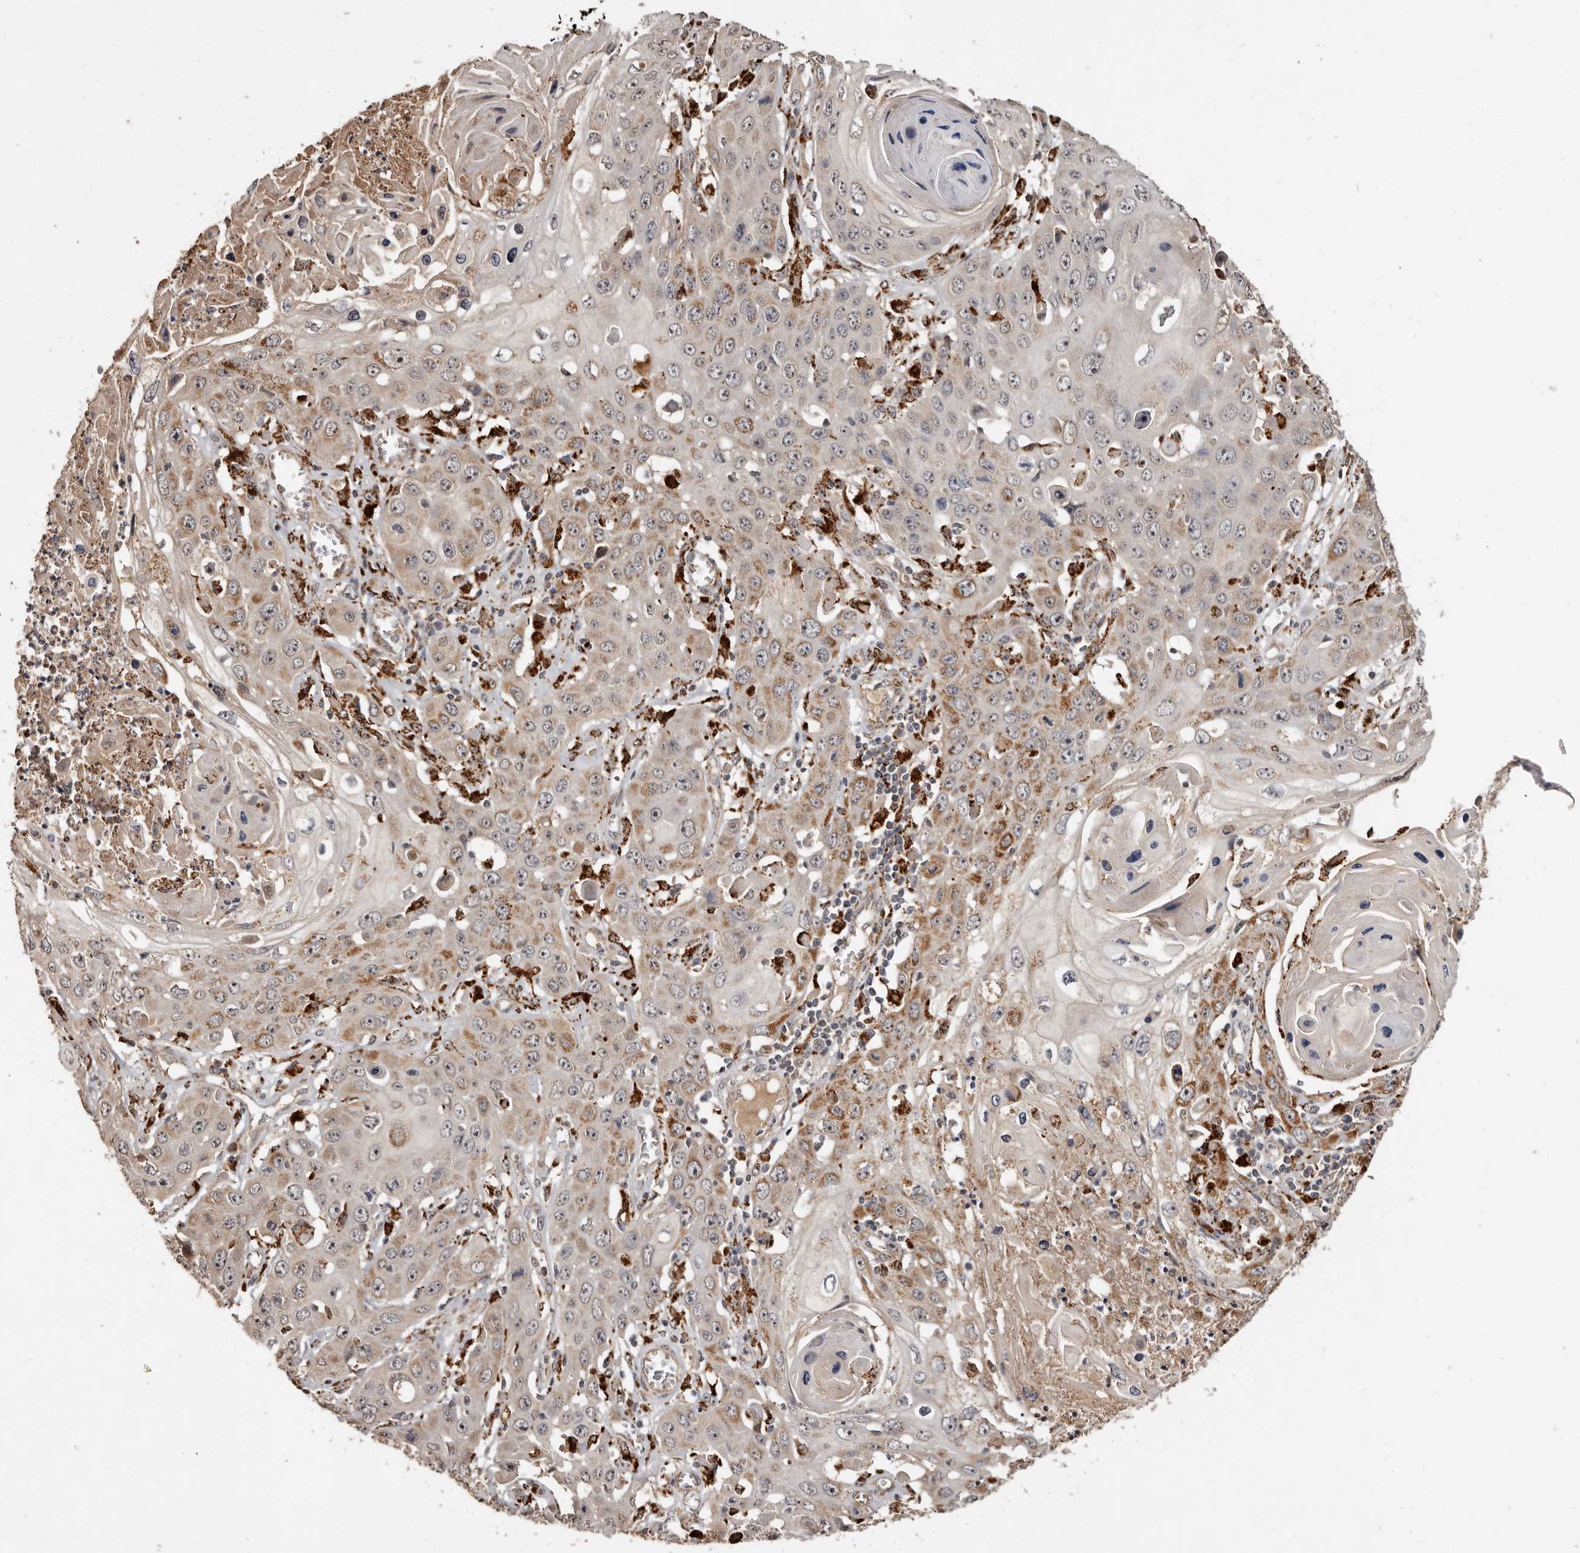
{"staining": {"intensity": "moderate", "quantity": "25%-75%", "location": "cytoplasmic/membranous"}, "tissue": "skin cancer", "cell_type": "Tumor cells", "image_type": "cancer", "snomed": [{"axis": "morphology", "description": "Squamous cell carcinoma, NOS"}, {"axis": "topography", "description": "Skin"}], "caption": "Immunohistochemistry (IHC) (DAB) staining of skin cancer (squamous cell carcinoma) demonstrates moderate cytoplasmic/membranous protein staining in approximately 25%-75% of tumor cells. (DAB IHC with brightfield microscopy, high magnification).", "gene": "AKAP7", "patient": {"sex": "male", "age": 55}}